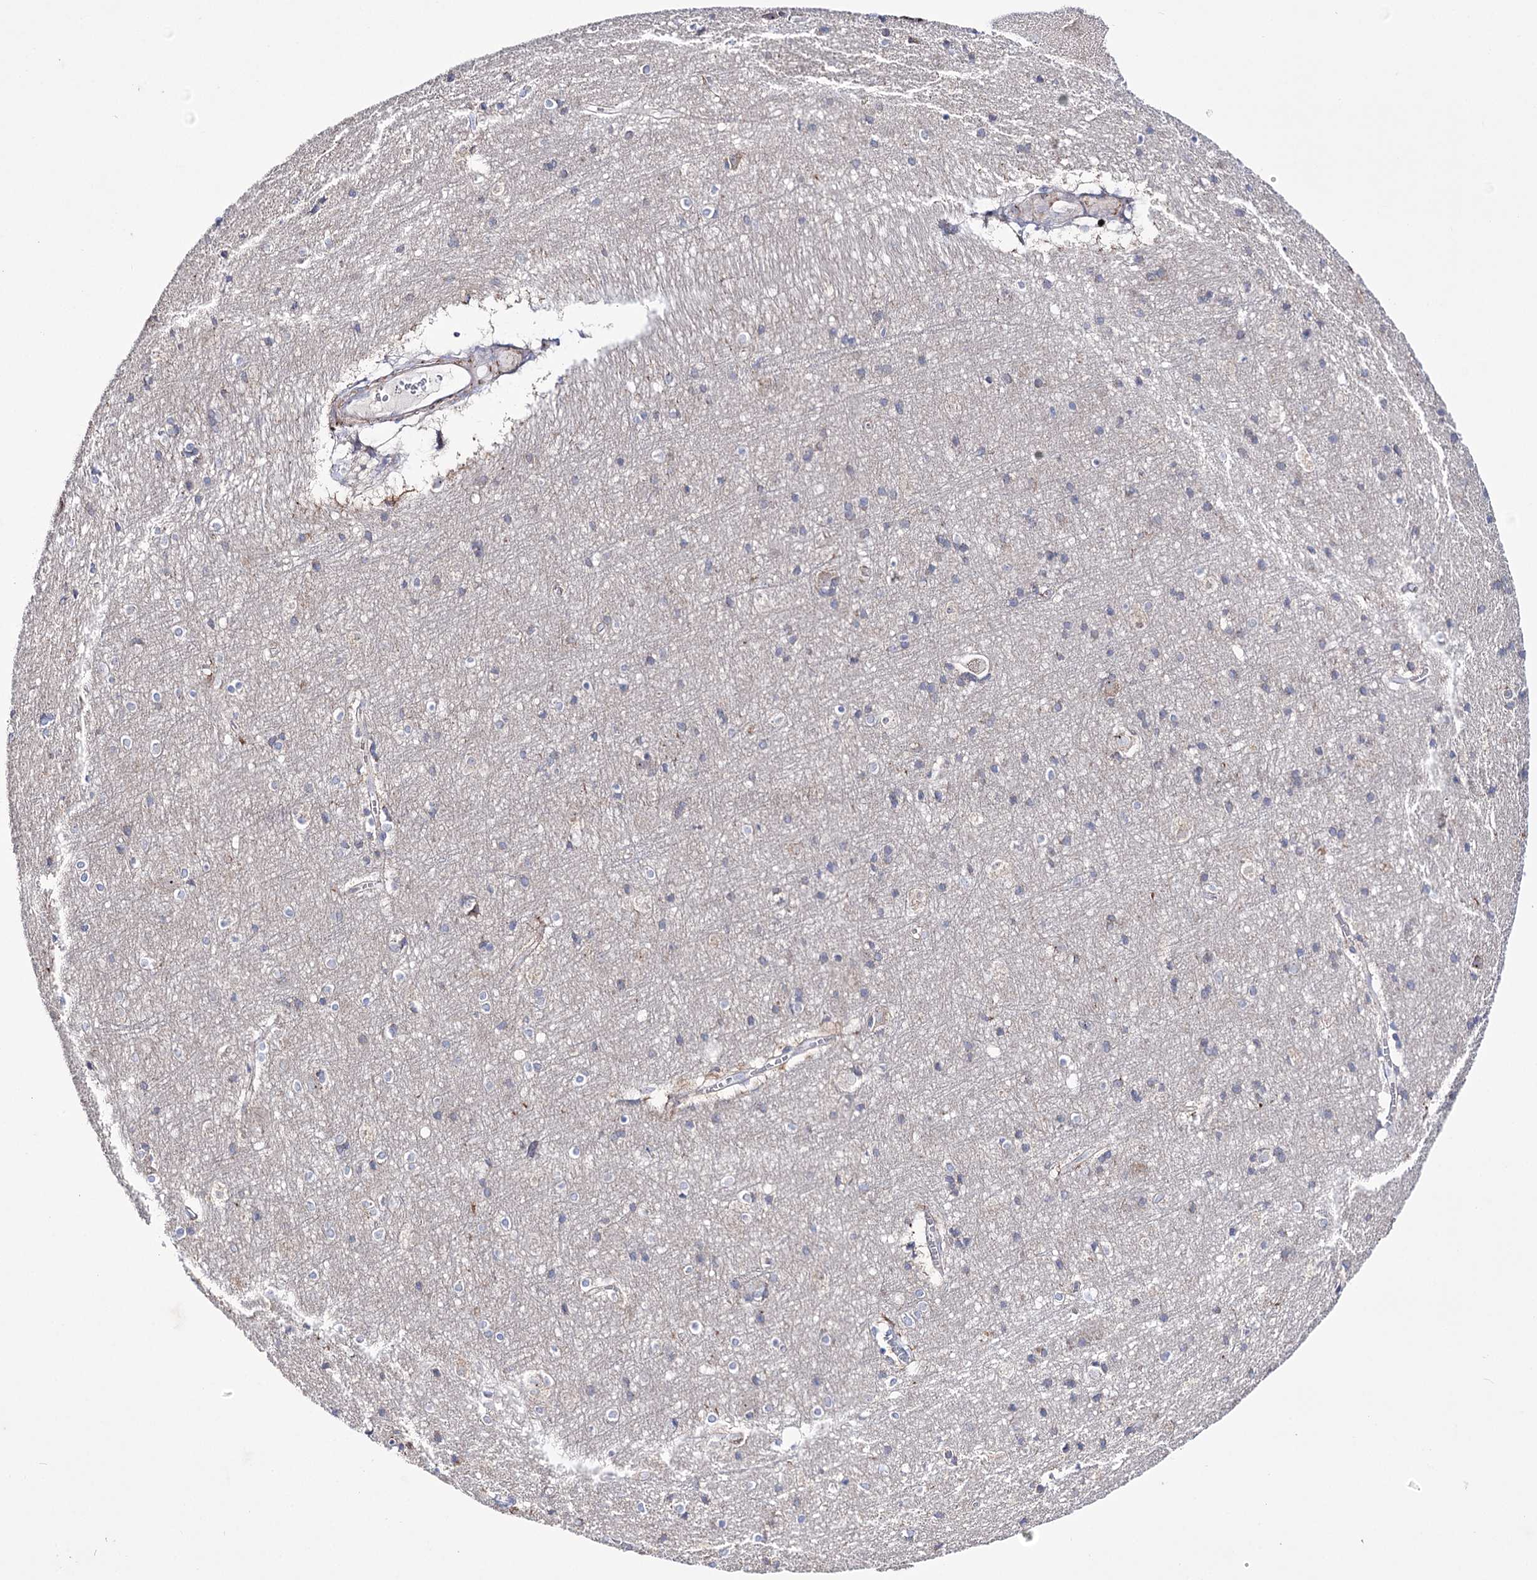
{"staining": {"intensity": "negative", "quantity": "none", "location": "none"}, "tissue": "cerebral cortex", "cell_type": "Endothelial cells", "image_type": "normal", "snomed": [{"axis": "morphology", "description": "Normal tissue, NOS"}, {"axis": "topography", "description": "Cerebral cortex"}], "caption": "The histopathology image reveals no significant expression in endothelial cells of cerebral cortex. (Immunohistochemistry, brightfield microscopy, high magnification).", "gene": "METTL5", "patient": {"sex": "male", "age": 54}}